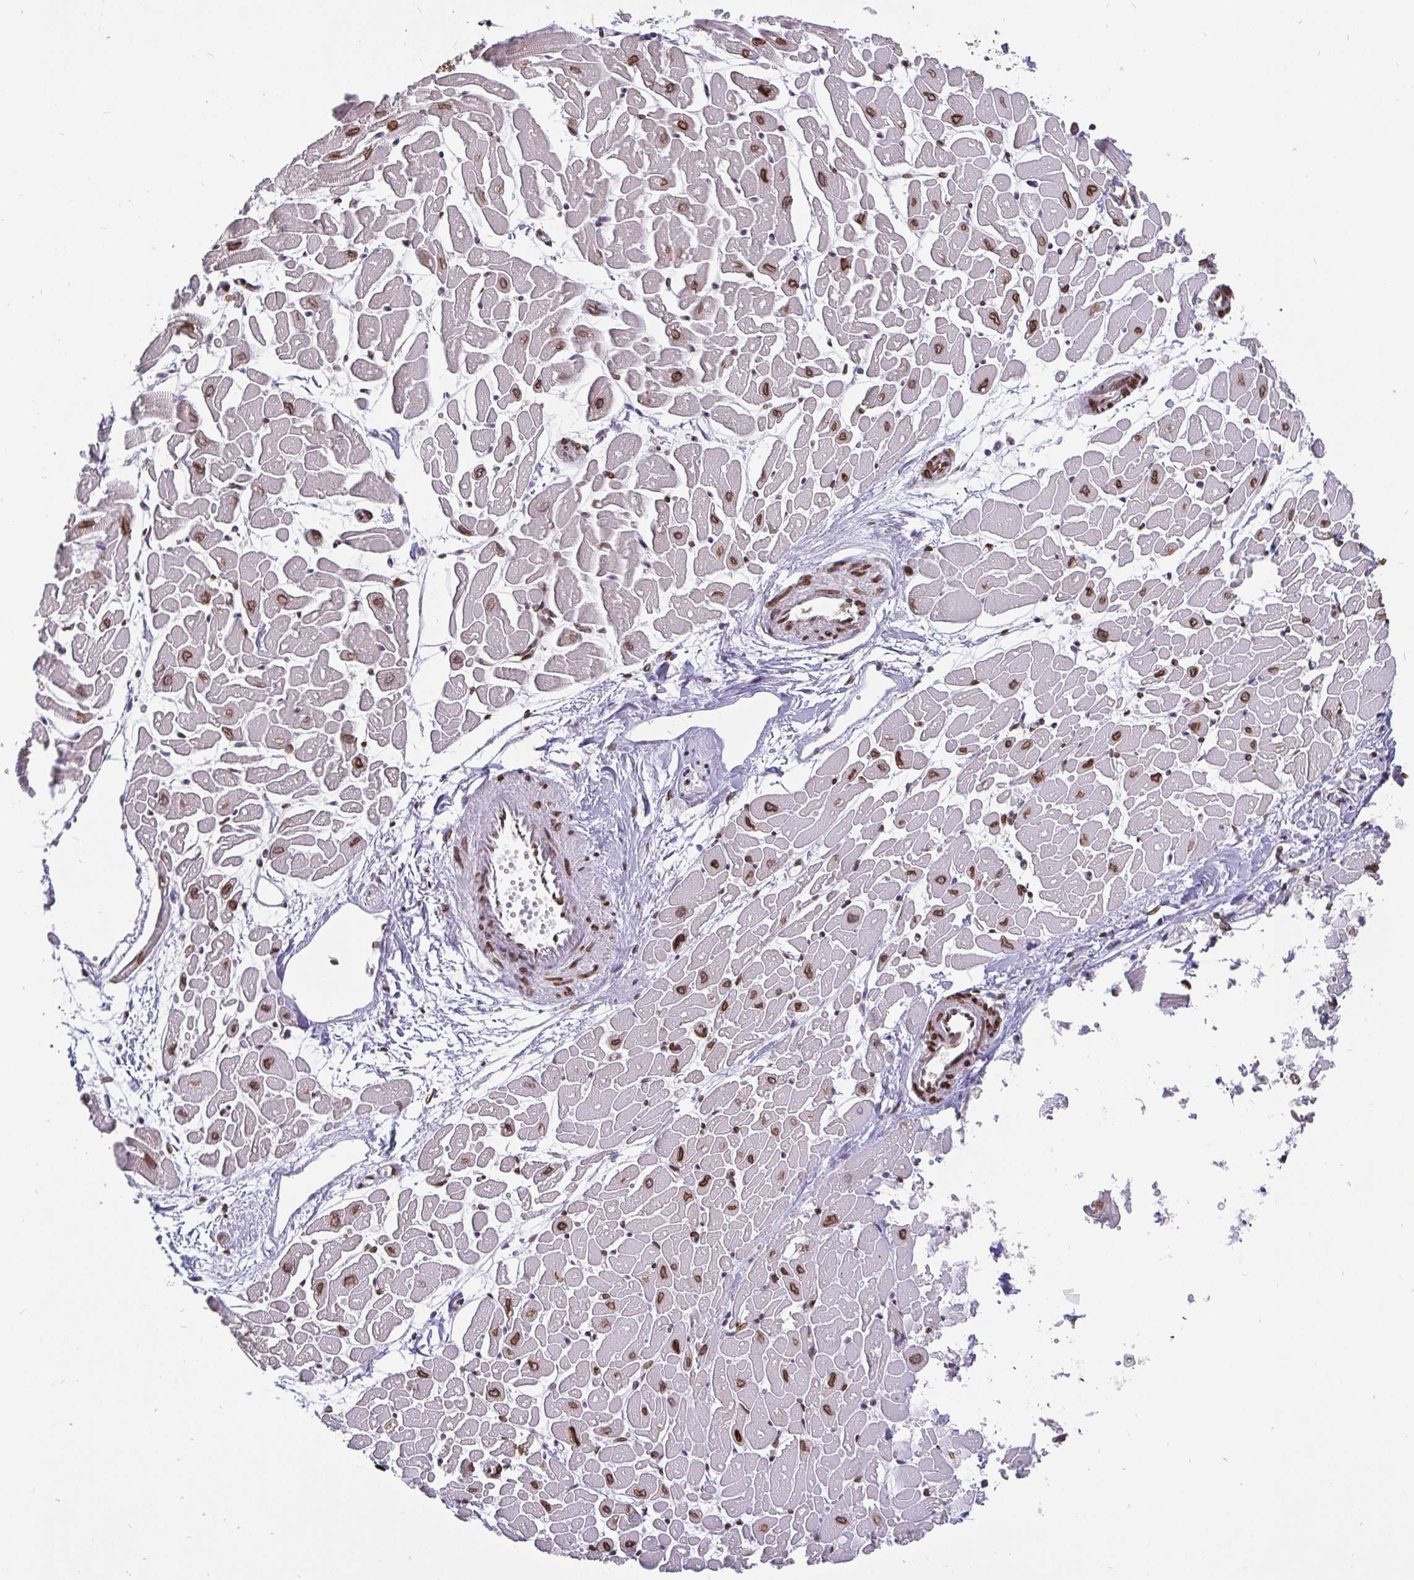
{"staining": {"intensity": "moderate", "quantity": ">75%", "location": "cytoplasmic/membranous,nuclear"}, "tissue": "heart muscle", "cell_type": "Cardiomyocytes", "image_type": "normal", "snomed": [{"axis": "morphology", "description": "Normal tissue, NOS"}, {"axis": "topography", "description": "Heart"}], "caption": "Brown immunohistochemical staining in normal human heart muscle demonstrates moderate cytoplasmic/membranous,nuclear positivity in approximately >75% of cardiomyocytes.", "gene": "EMD", "patient": {"sex": "male", "age": 57}}